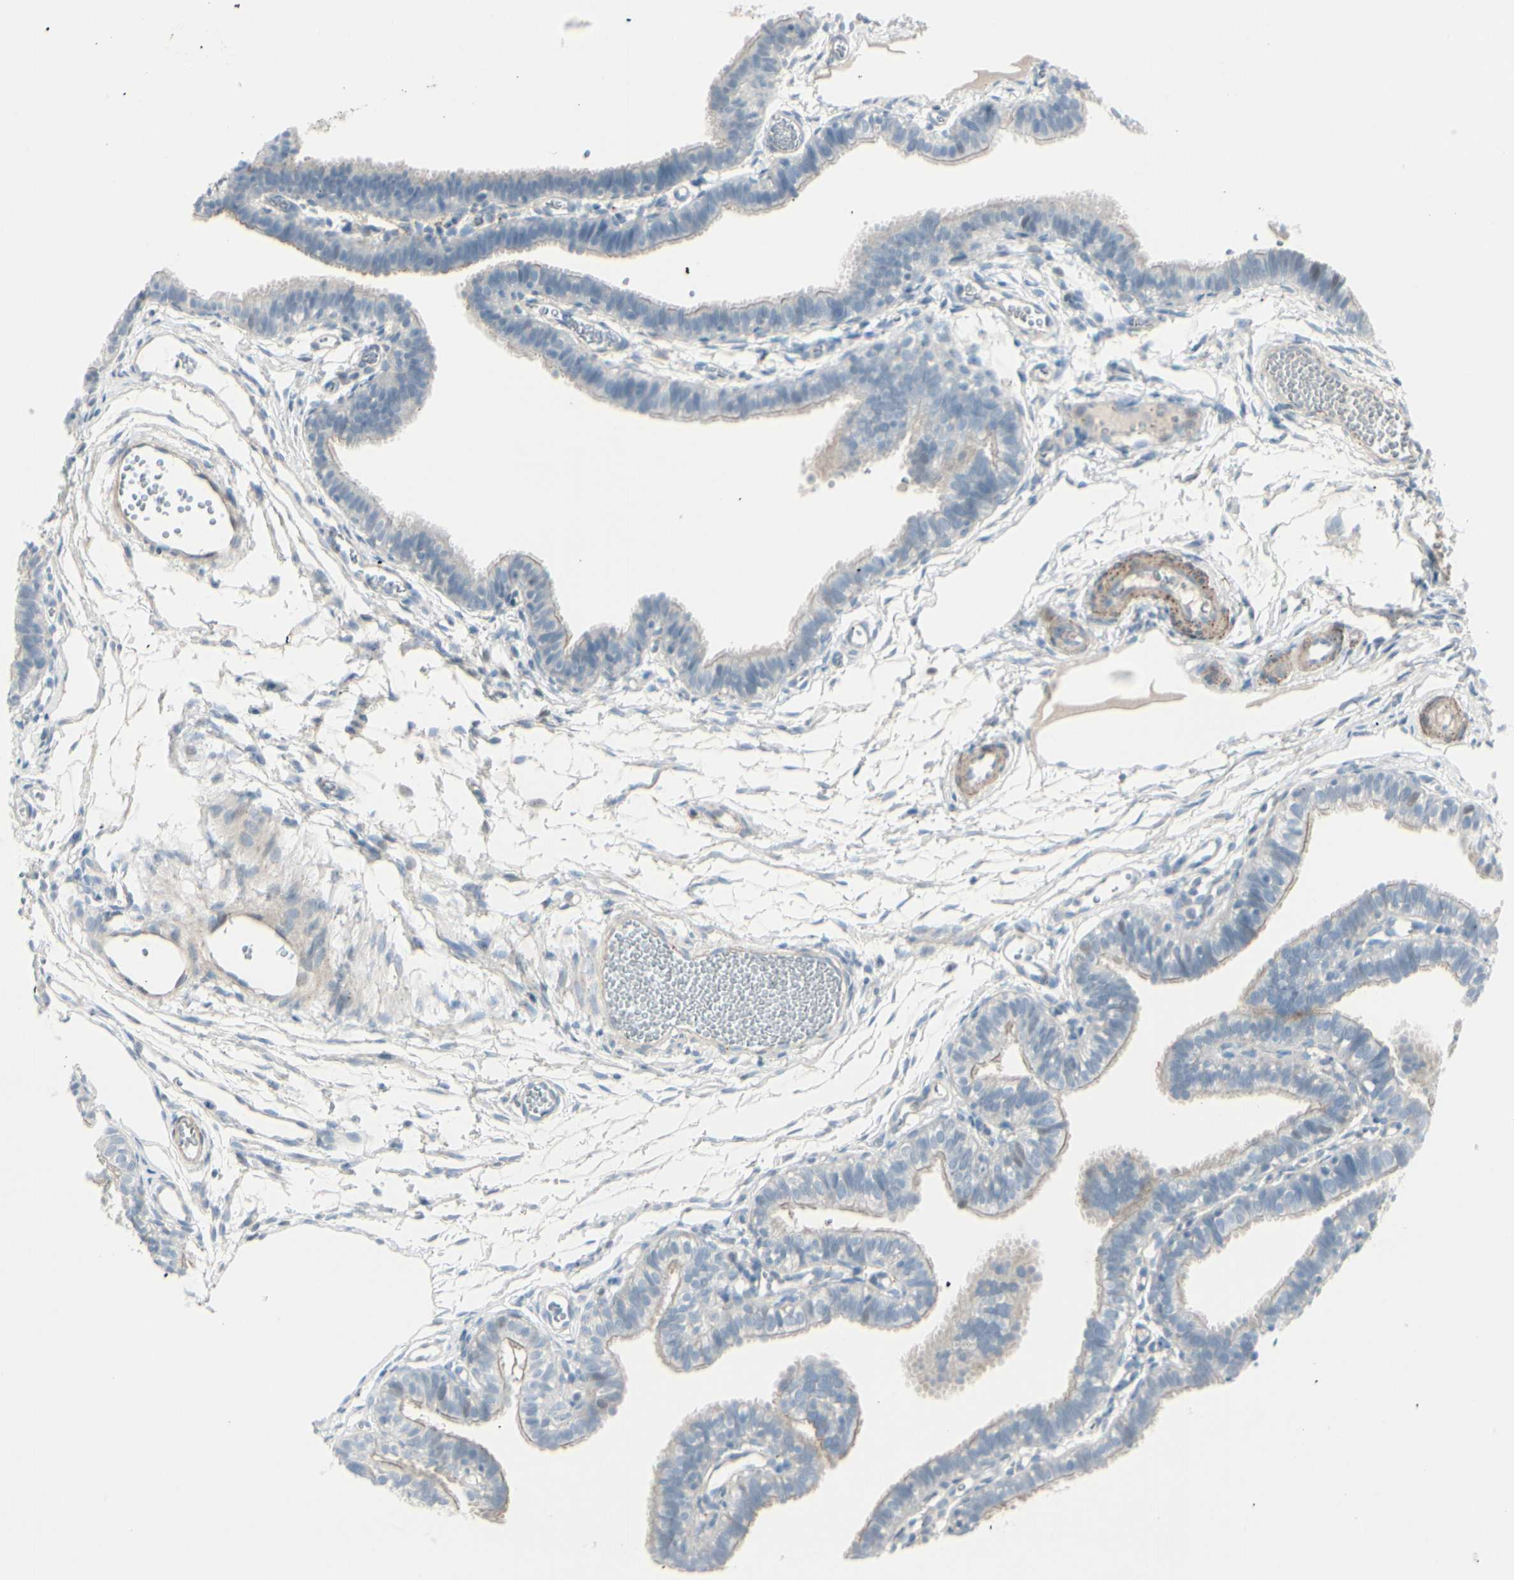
{"staining": {"intensity": "negative", "quantity": "none", "location": "none"}, "tissue": "fallopian tube", "cell_type": "Glandular cells", "image_type": "normal", "snomed": [{"axis": "morphology", "description": "Normal tissue, NOS"}, {"axis": "topography", "description": "Fallopian tube"}, {"axis": "topography", "description": "Placenta"}], "caption": "This histopathology image is of benign fallopian tube stained with IHC to label a protein in brown with the nuclei are counter-stained blue. There is no expression in glandular cells.", "gene": "CACNA2D1", "patient": {"sex": "female", "age": 34}}